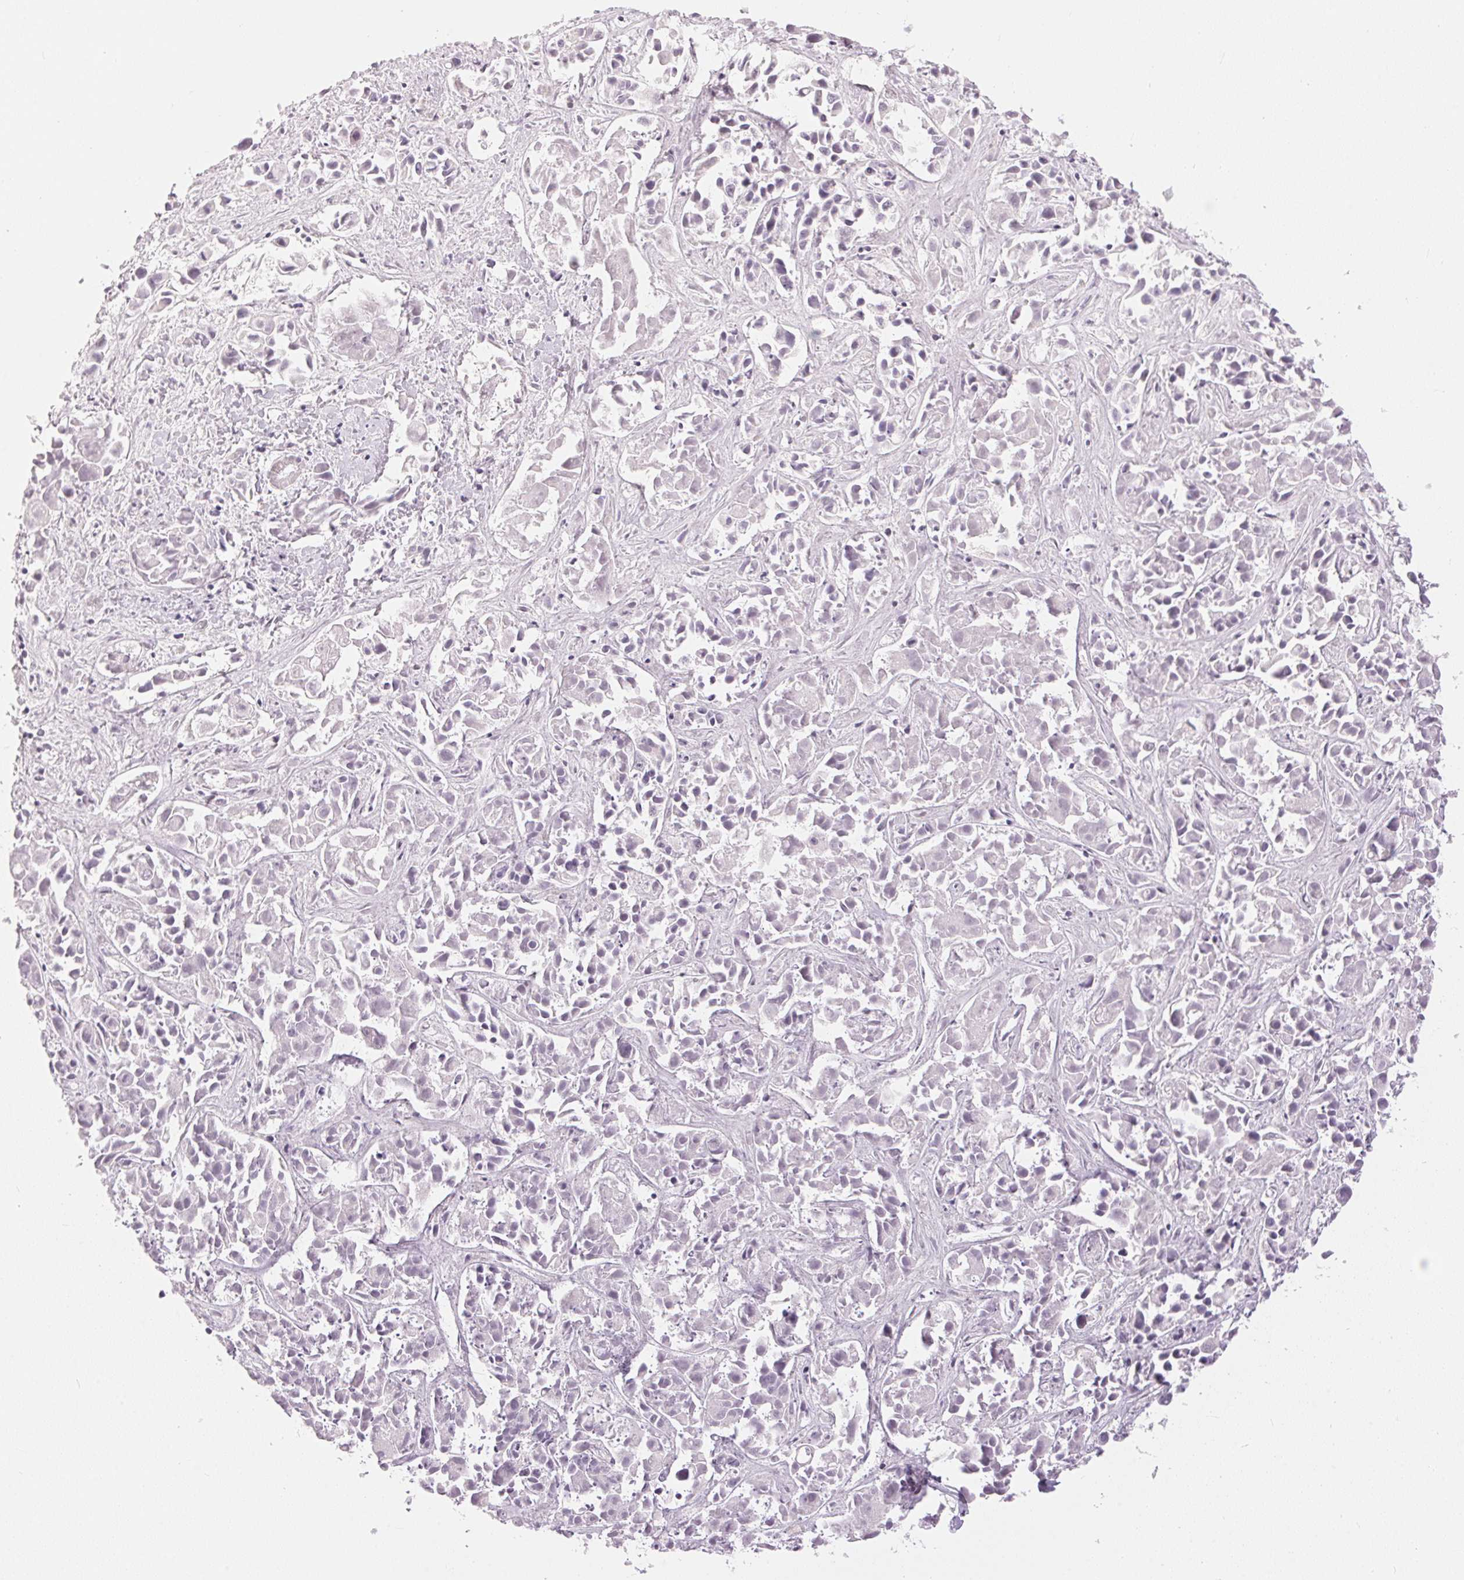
{"staining": {"intensity": "negative", "quantity": "none", "location": "none"}, "tissue": "liver cancer", "cell_type": "Tumor cells", "image_type": "cancer", "snomed": [{"axis": "morphology", "description": "Cholangiocarcinoma"}, {"axis": "topography", "description": "Liver"}], "caption": "The micrograph exhibits no significant positivity in tumor cells of liver cancer (cholangiocarcinoma).", "gene": "CADPS", "patient": {"sex": "female", "age": 81}}